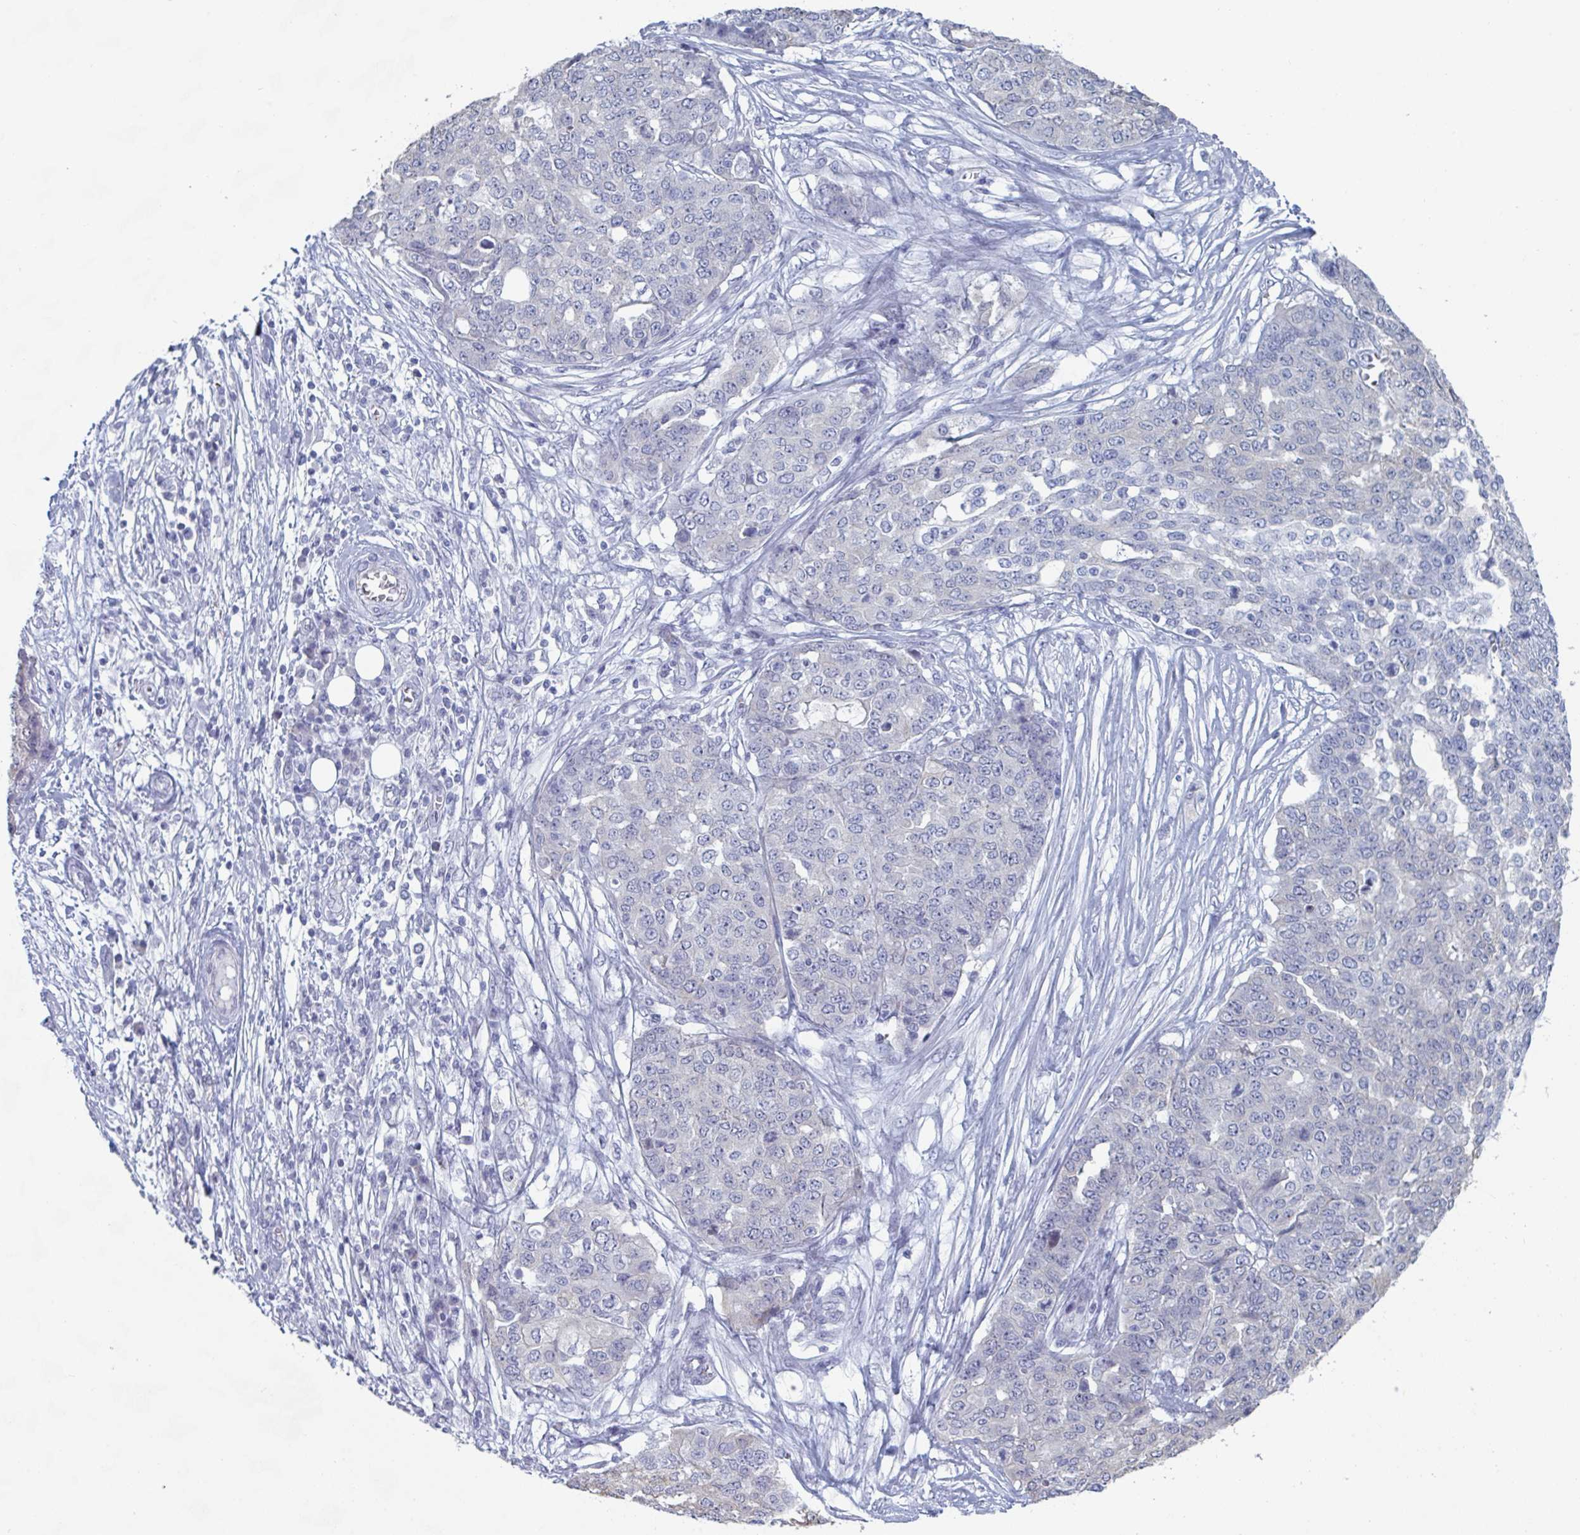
{"staining": {"intensity": "negative", "quantity": "none", "location": "none"}, "tissue": "ovarian cancer", "cell_type": "Tumor cells", "image_type": "cancer", "snomed": [{"axis": "morphology", "description": "Cystadenocarcinoma, serous, NOS"}, {"axis": "topography", "description": "Soft tissue"}, {"axis": "topography", "description": "Ovary"}], "caption": "Immunohistochemical staining of human ovarian serous cystadenocarcinoma exhibits no significant staining in tumor cells.", "gene": "FOXA1", "patient": {"sex": "female", "age": 57}}